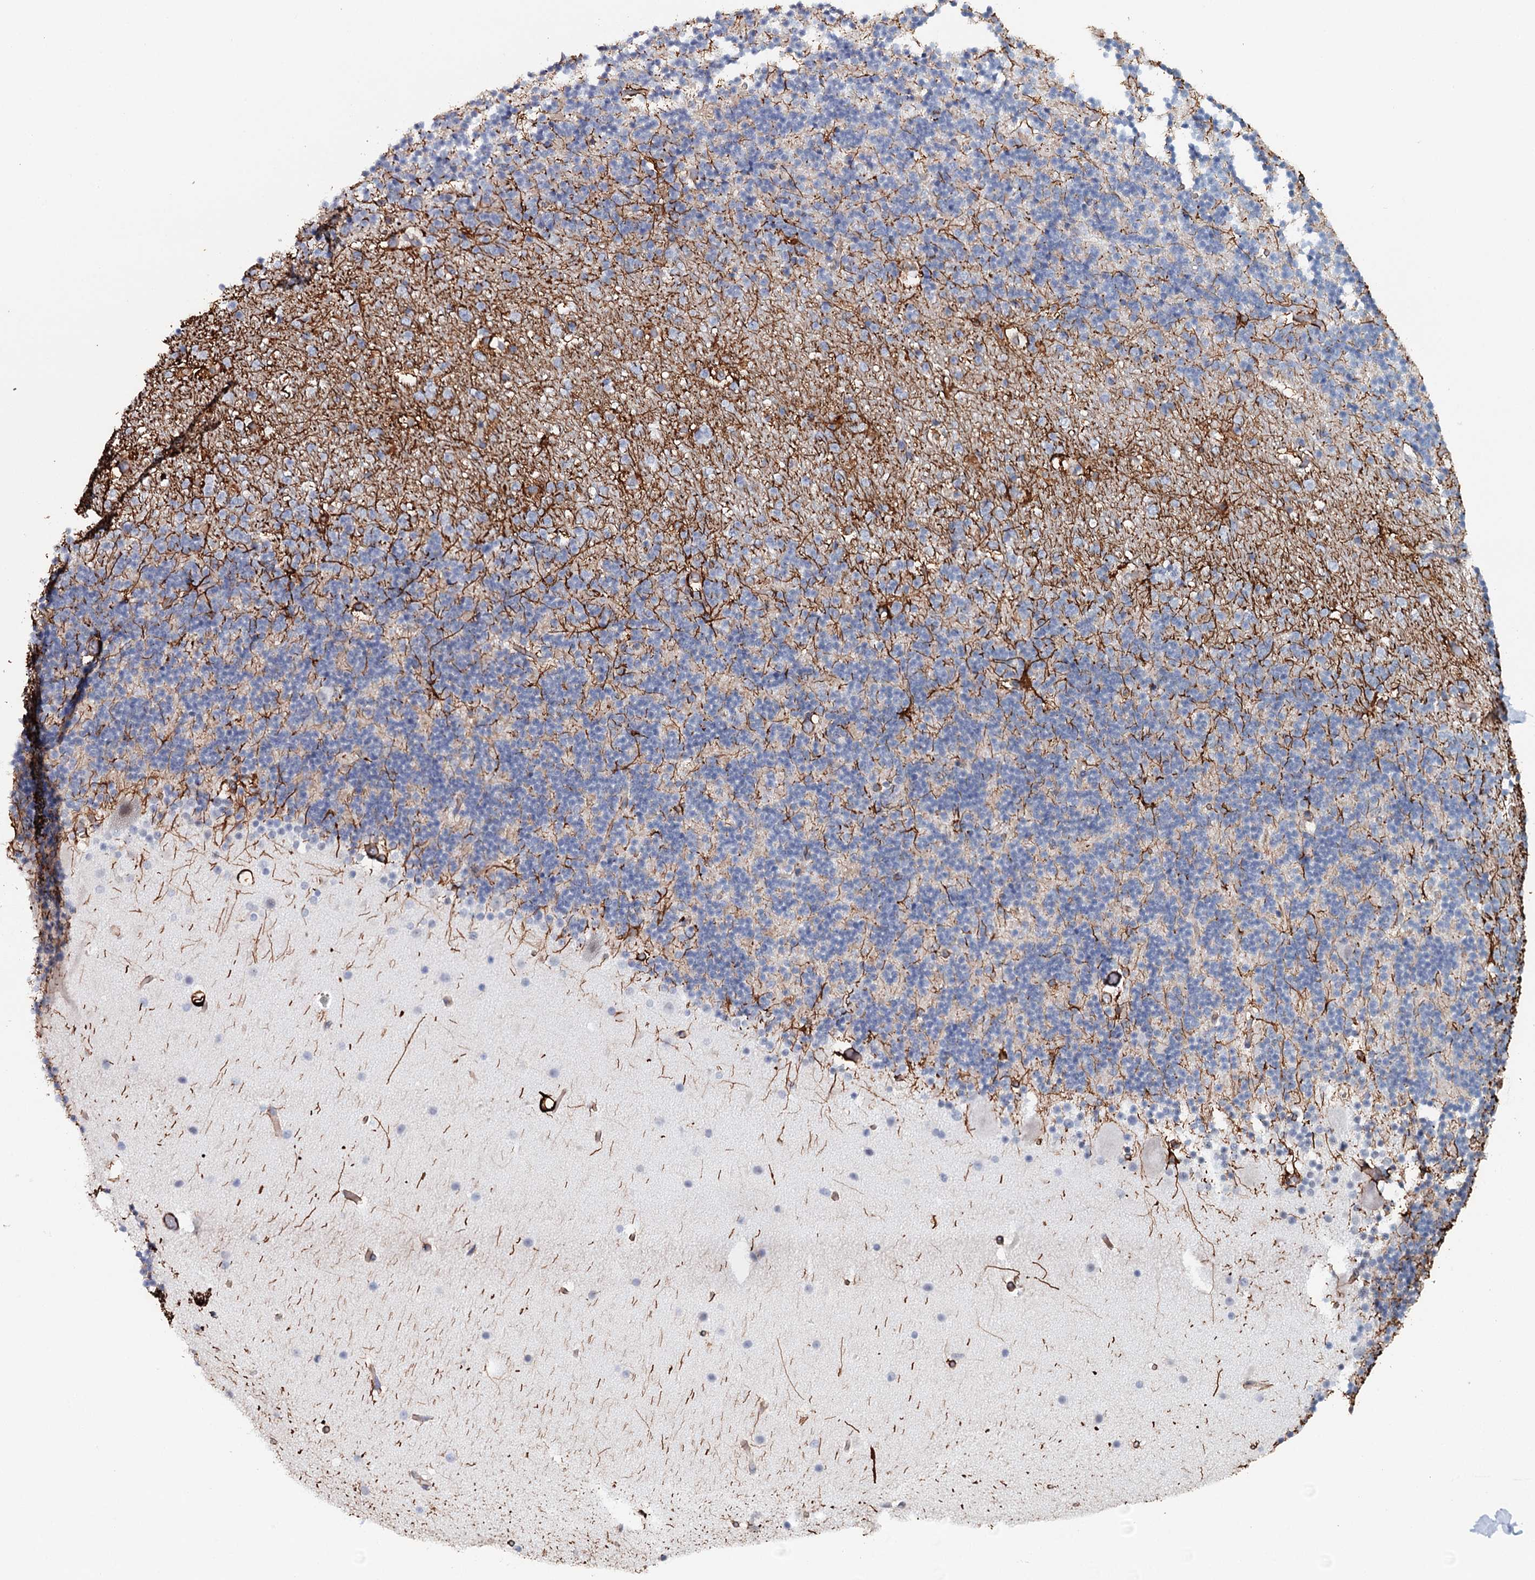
{"staining": {"intensity": "strong", "quantity": "<25%", "location": "cytoplasmic/membranous"}, "tissue": "cerebellum", "cell_type": "Cells in granular layer", "image_type": "normal", "snomed": [{"axis": "morphology", "description": "Normal tissue, NOS"}, {"axis": "topography", "description": "Cerebellum"}], "caption": "Immunohistochemistry (IHC) (DAB) staining of benign cerebellum reveals strong cytoplasmic/membranous protein staining in approximately <25% of cells in granular layer.", "gene": "SYNPO", "patient": {"sex": "male", "age": 57}}